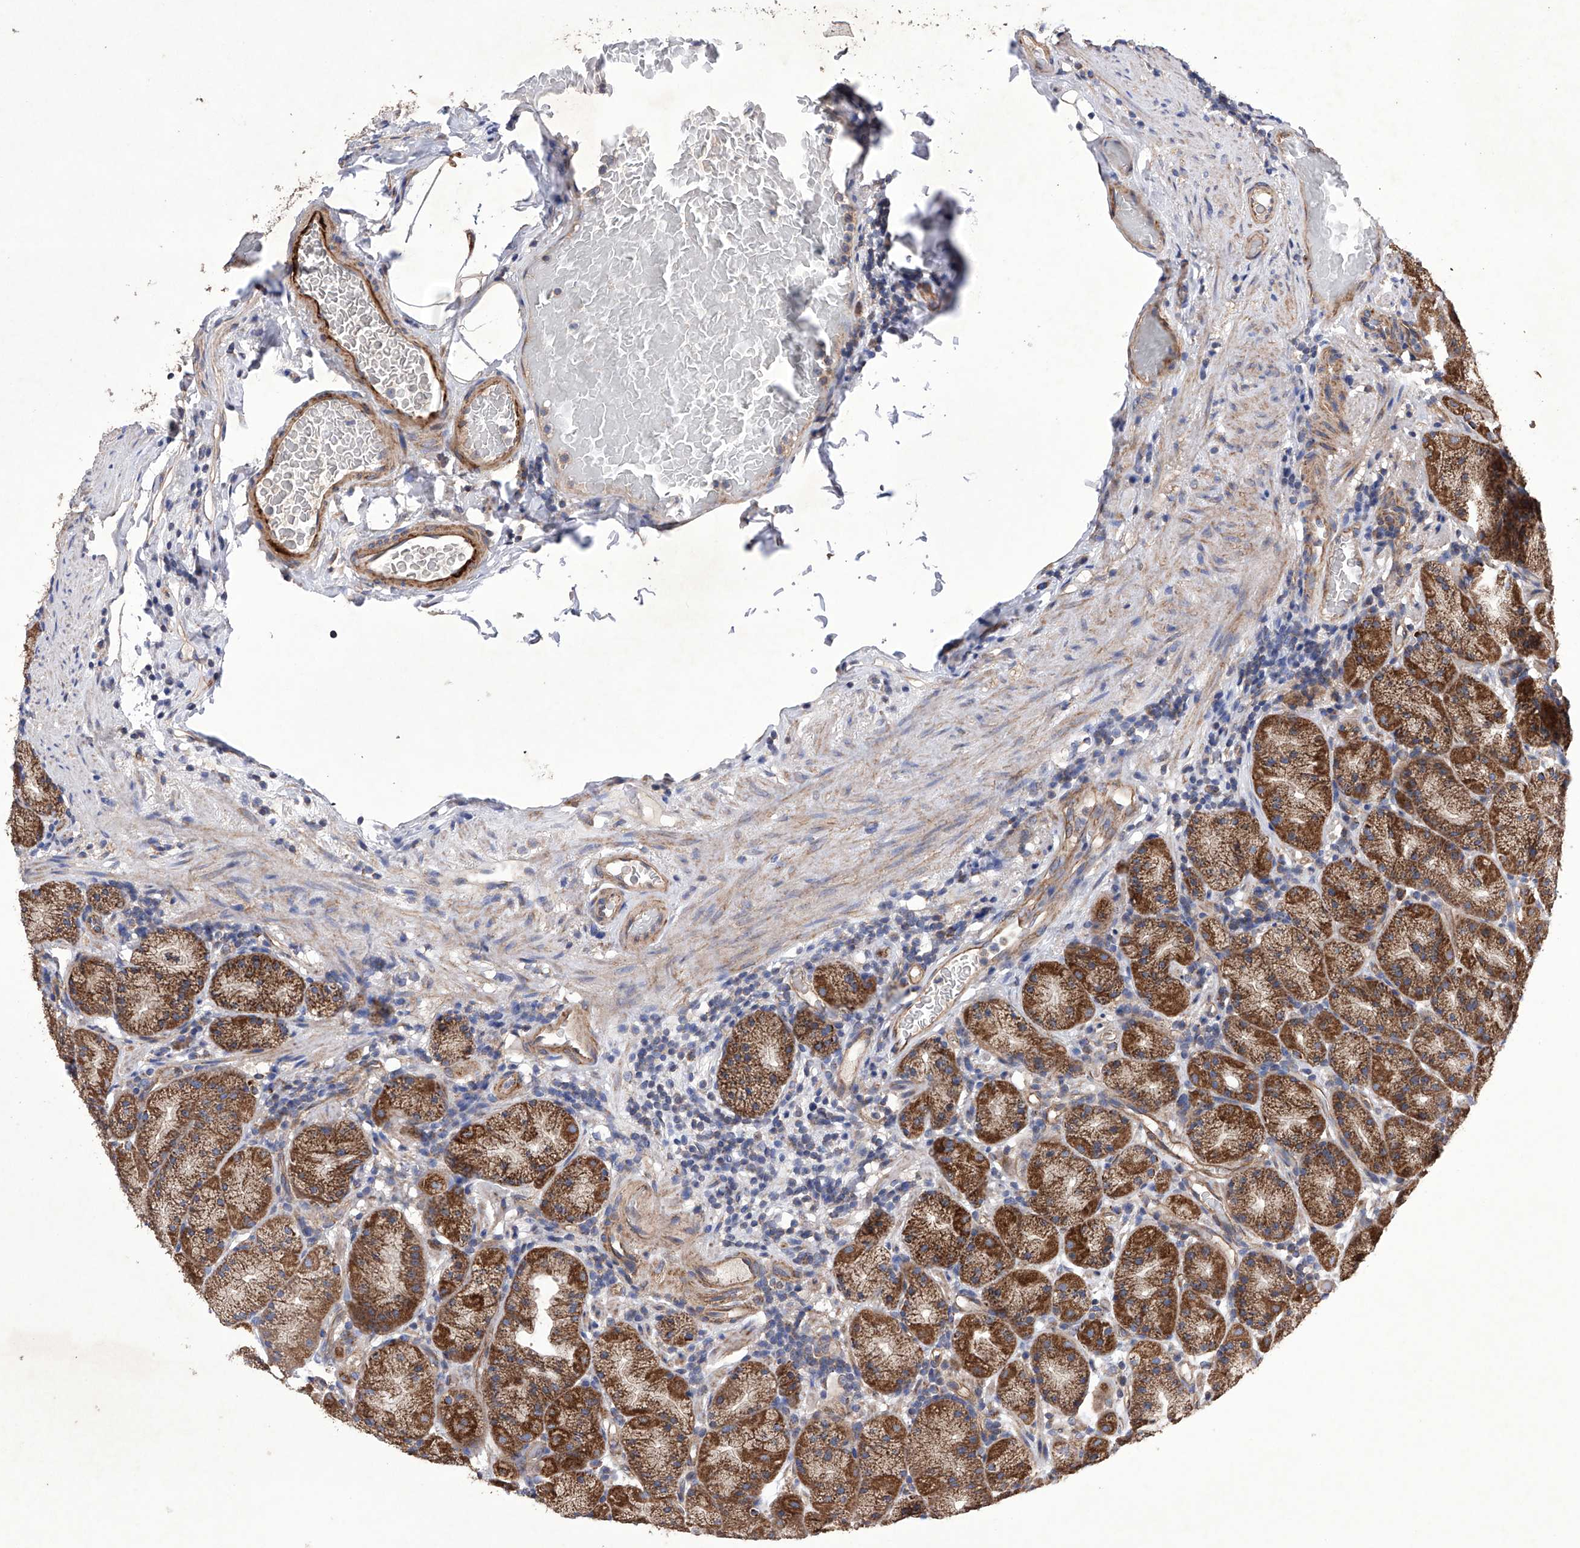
{"staining": {"intensity": "strong", "quantity": ">75%", "location": "cytoplasmic/membranous"}, "tissue": "stomach", "cell_type": "Glandular cells", "image_type": "normal", "snomed": [{"axis": "morphology", "description": "Normal tissue, NOS"}, {"axis": "topography", "description": "Stomach, upper"}], "caption": "Benign stomach demonstrates strong cytoplasmic/membranous positivity in approximately >75% of glandular cells, visualized by immunohistochemistry.", "gene": "EFCAB2", "patient": {"sex": "male", "age": 68}}